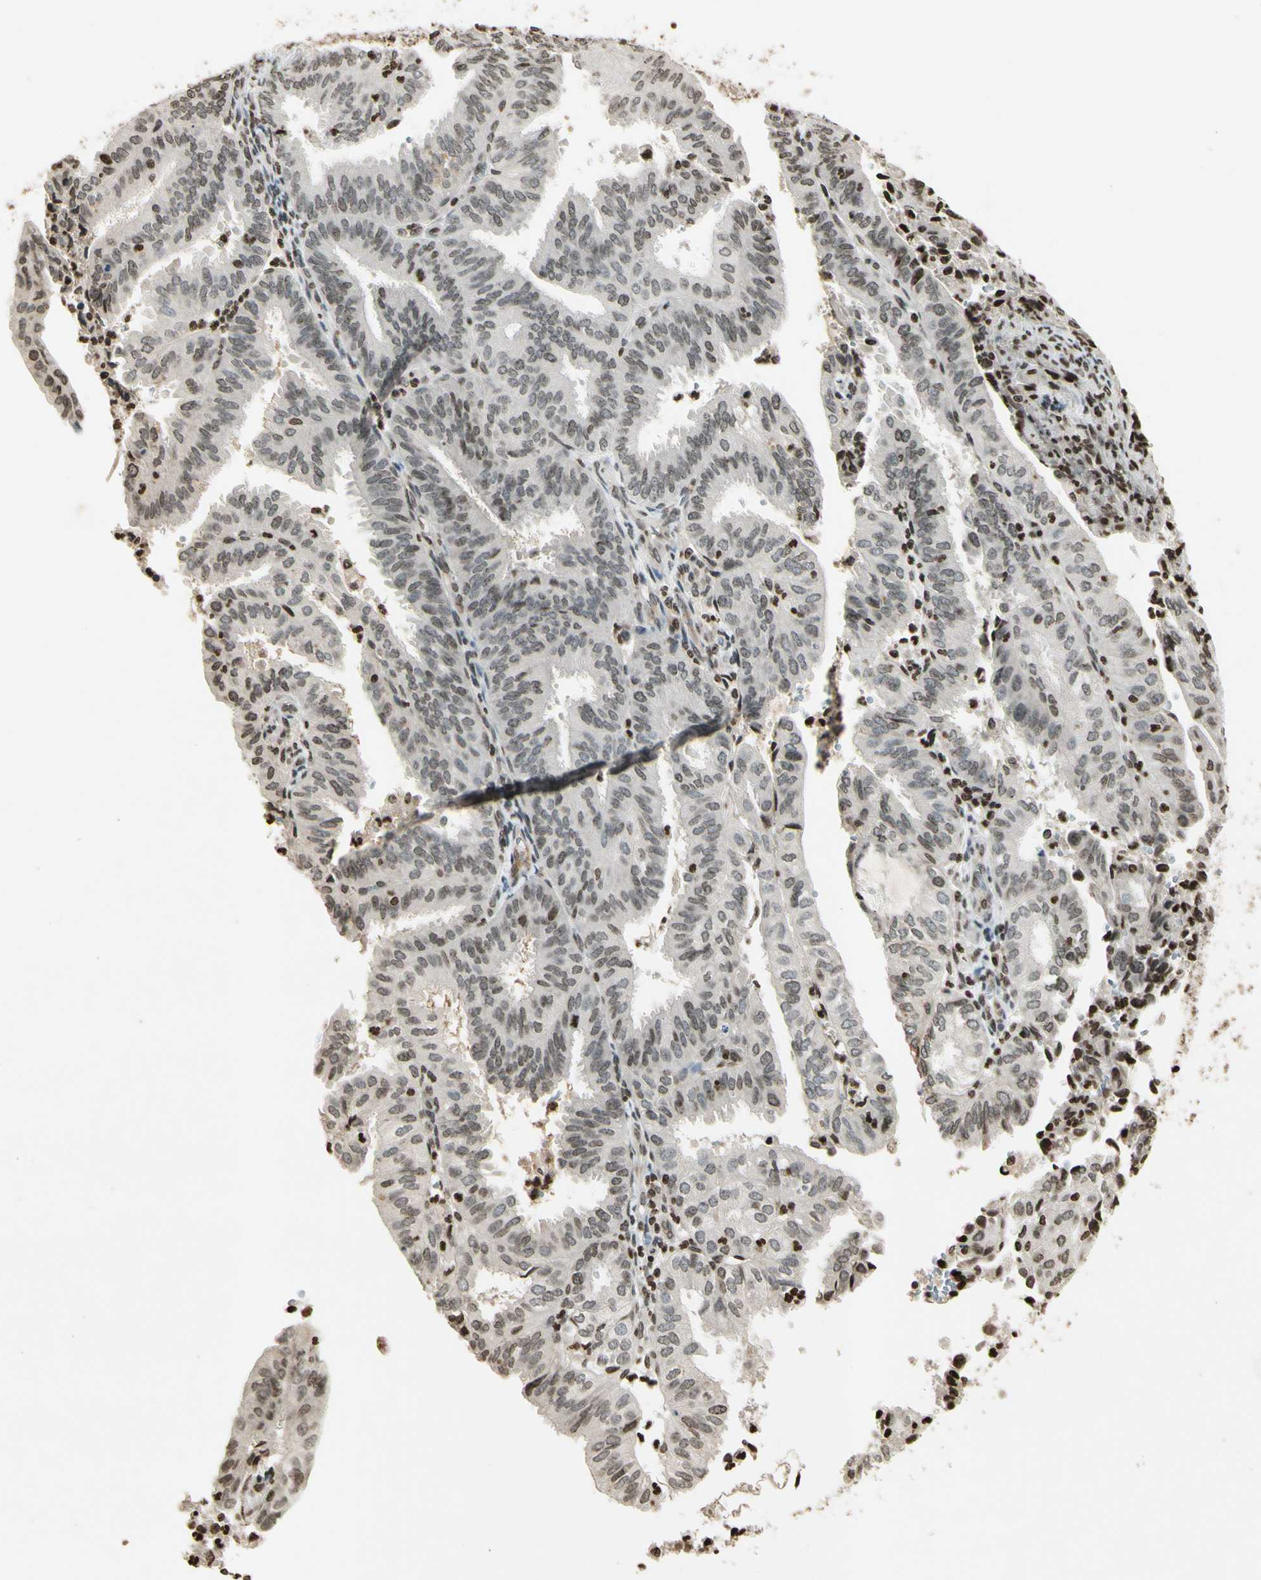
{"staining": {"intensity": "weak", "quantity": "25%-75%", "location": "cytoplasmic/membranous,nuclear"}, "tissue": "endometrial cancer", "cell_type": "Tumor cells", "image_type": "cancer", "snomed": [{"axis": "morphology", "description": "Adenocarcinoma, NOS"}, {"axis": "topography", "description": "Uterus"}], "caption": "An immunohistochemistry (IHC) micrograph of tumor tissue is shown. Protein staining in brown labels weak cytoplasmic/membranous and nuclear positivity in endometrial adenocarcinoma within tumor cells. Immunohistochemistry (ihc) stains the protein of interest in brown and the nuclei are stained blue.", "gene": "RORA", "patient": {"sex": "female", "age": 60}}